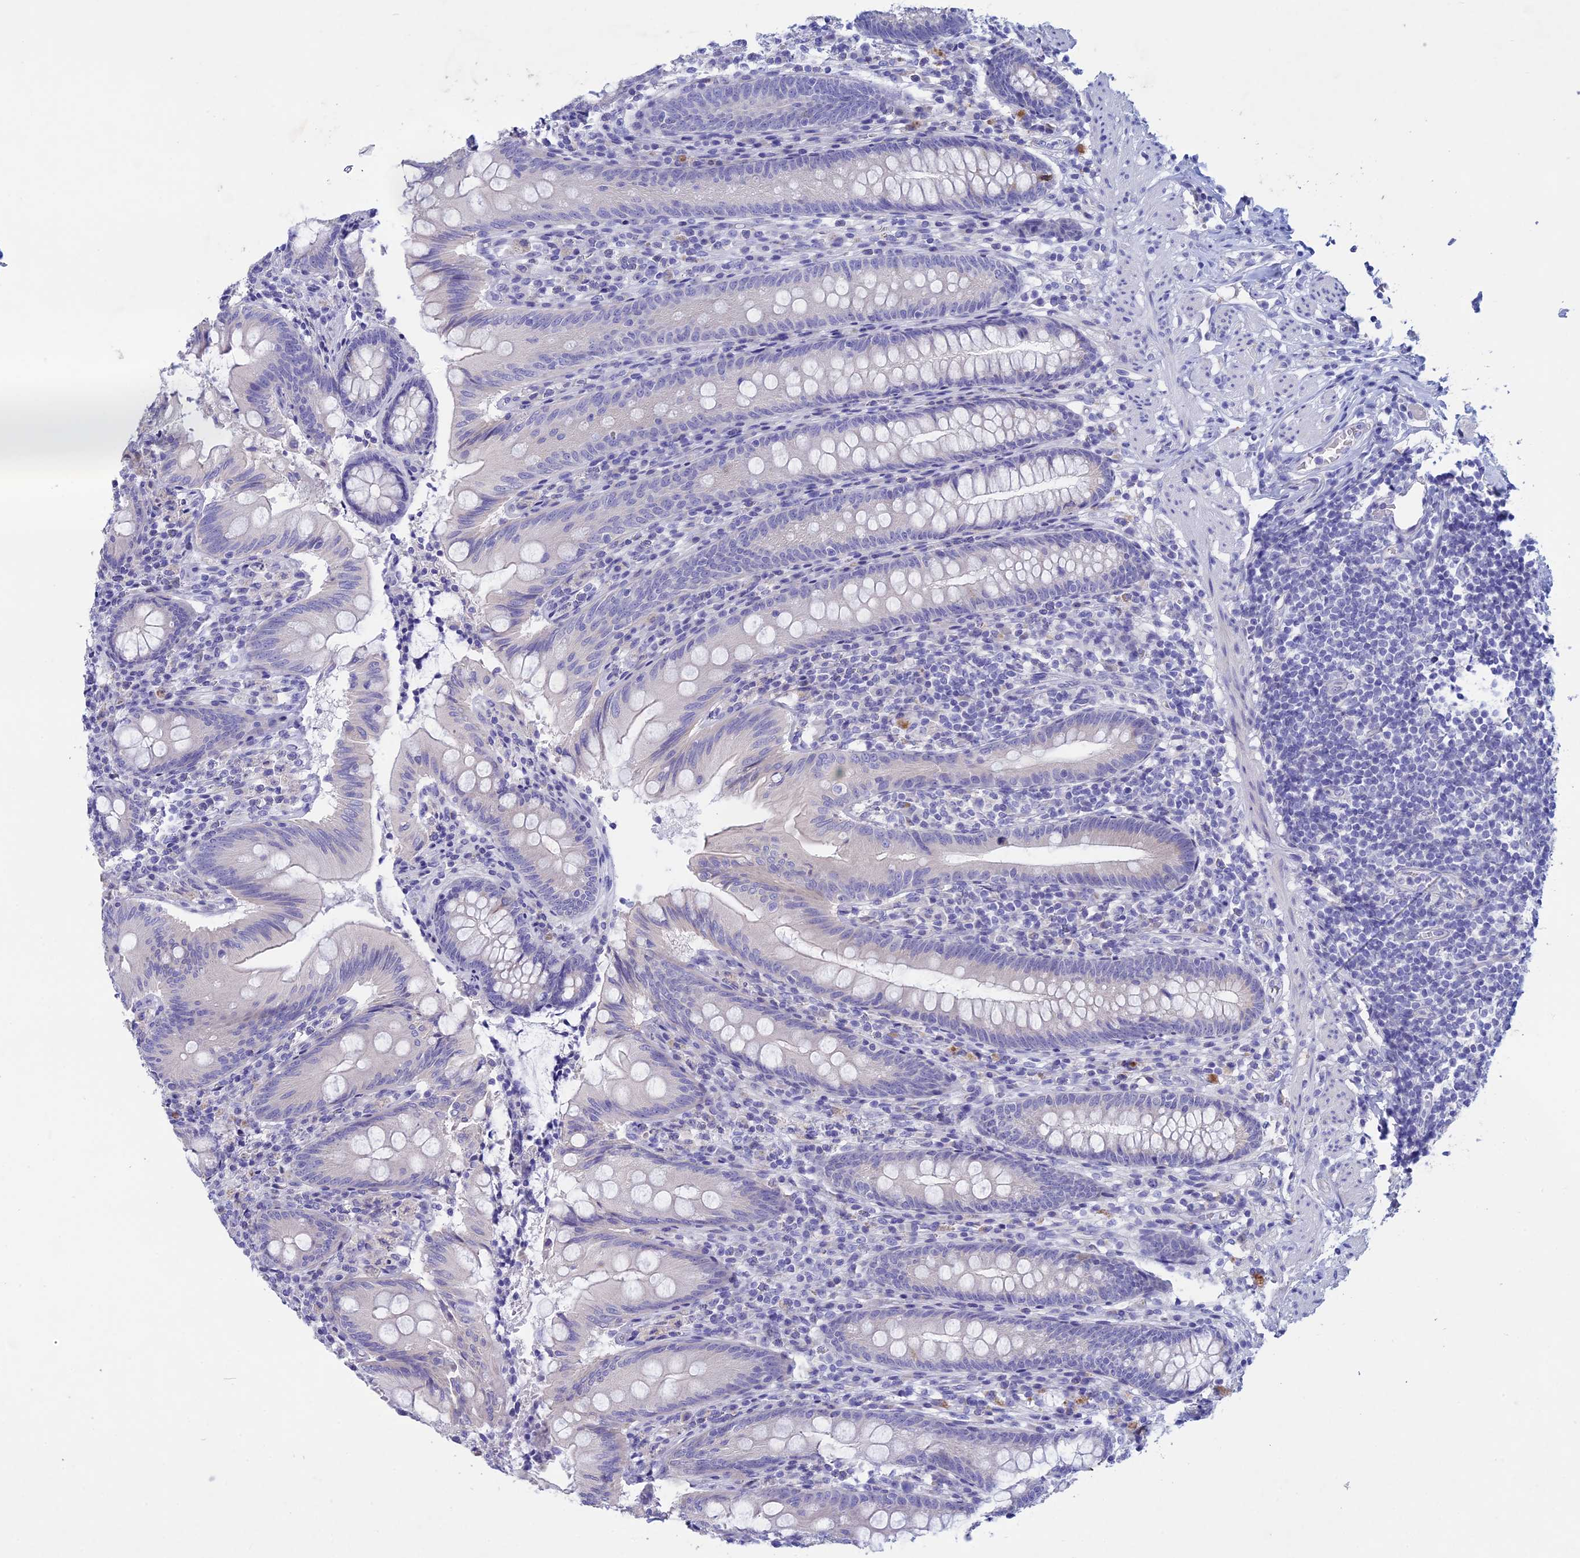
{"staining": {"intensity": "negative", "quantity": "none", "location": "none"}, "tissue": "appendix", "cell_type": "Glandular cells", "image_type": "normal", "snomed": [{"axis": "morphology", "description": "Normal tissue, NOS"}, {"axis": "topography", "description": "Appendix"}], "caption": "IHC histopathology image of unremarkable human appendix stained for a protein (brown), which demonstrates no positivity in glandular cells.", "gene": "BTBD19", "patient": {"sex": "male", "age": 55}}